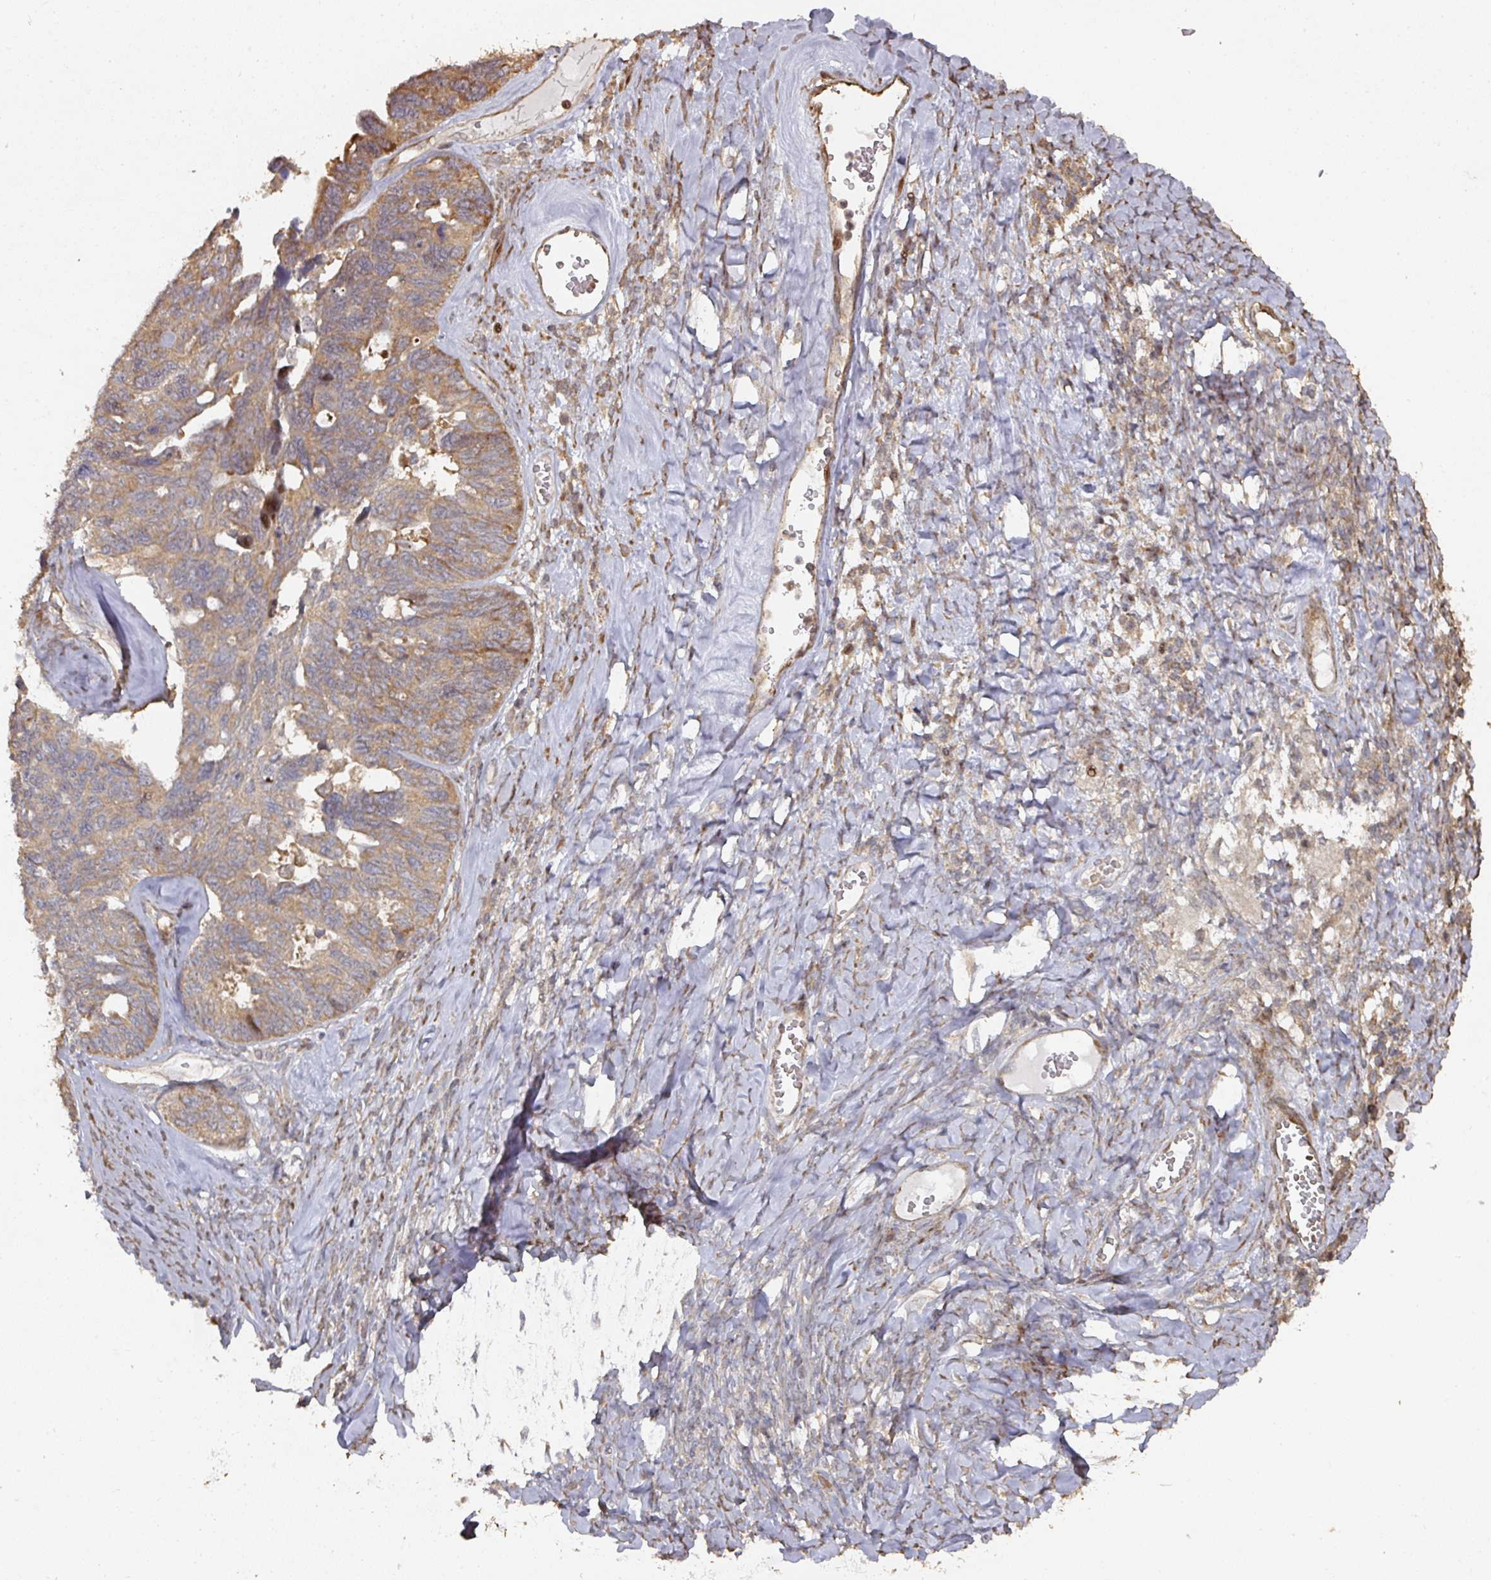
{"staining": {"intensity": "moderate", "quantity": ">75%", "location": "cytoplasmic/membranous"}, "tissue": "ovarian cancer", "cell_type": "Tumor cells", "image_type": "cancer", "snomed": [{"axis": "morphology", "description": "Cystadenocarcinoma, serous, NOS"}, {"axis": "topography", "description": "Ovary"}], "caption": "Immunohistochemical staining of ovarian cancer (serous cystadenocarcinoma) exhibits medium levels of moderate cytoplasmic/membranous staining in about >75% of tumor cells.", "gene": "CA7", "patient": {"sex": "female", "age": 79}}